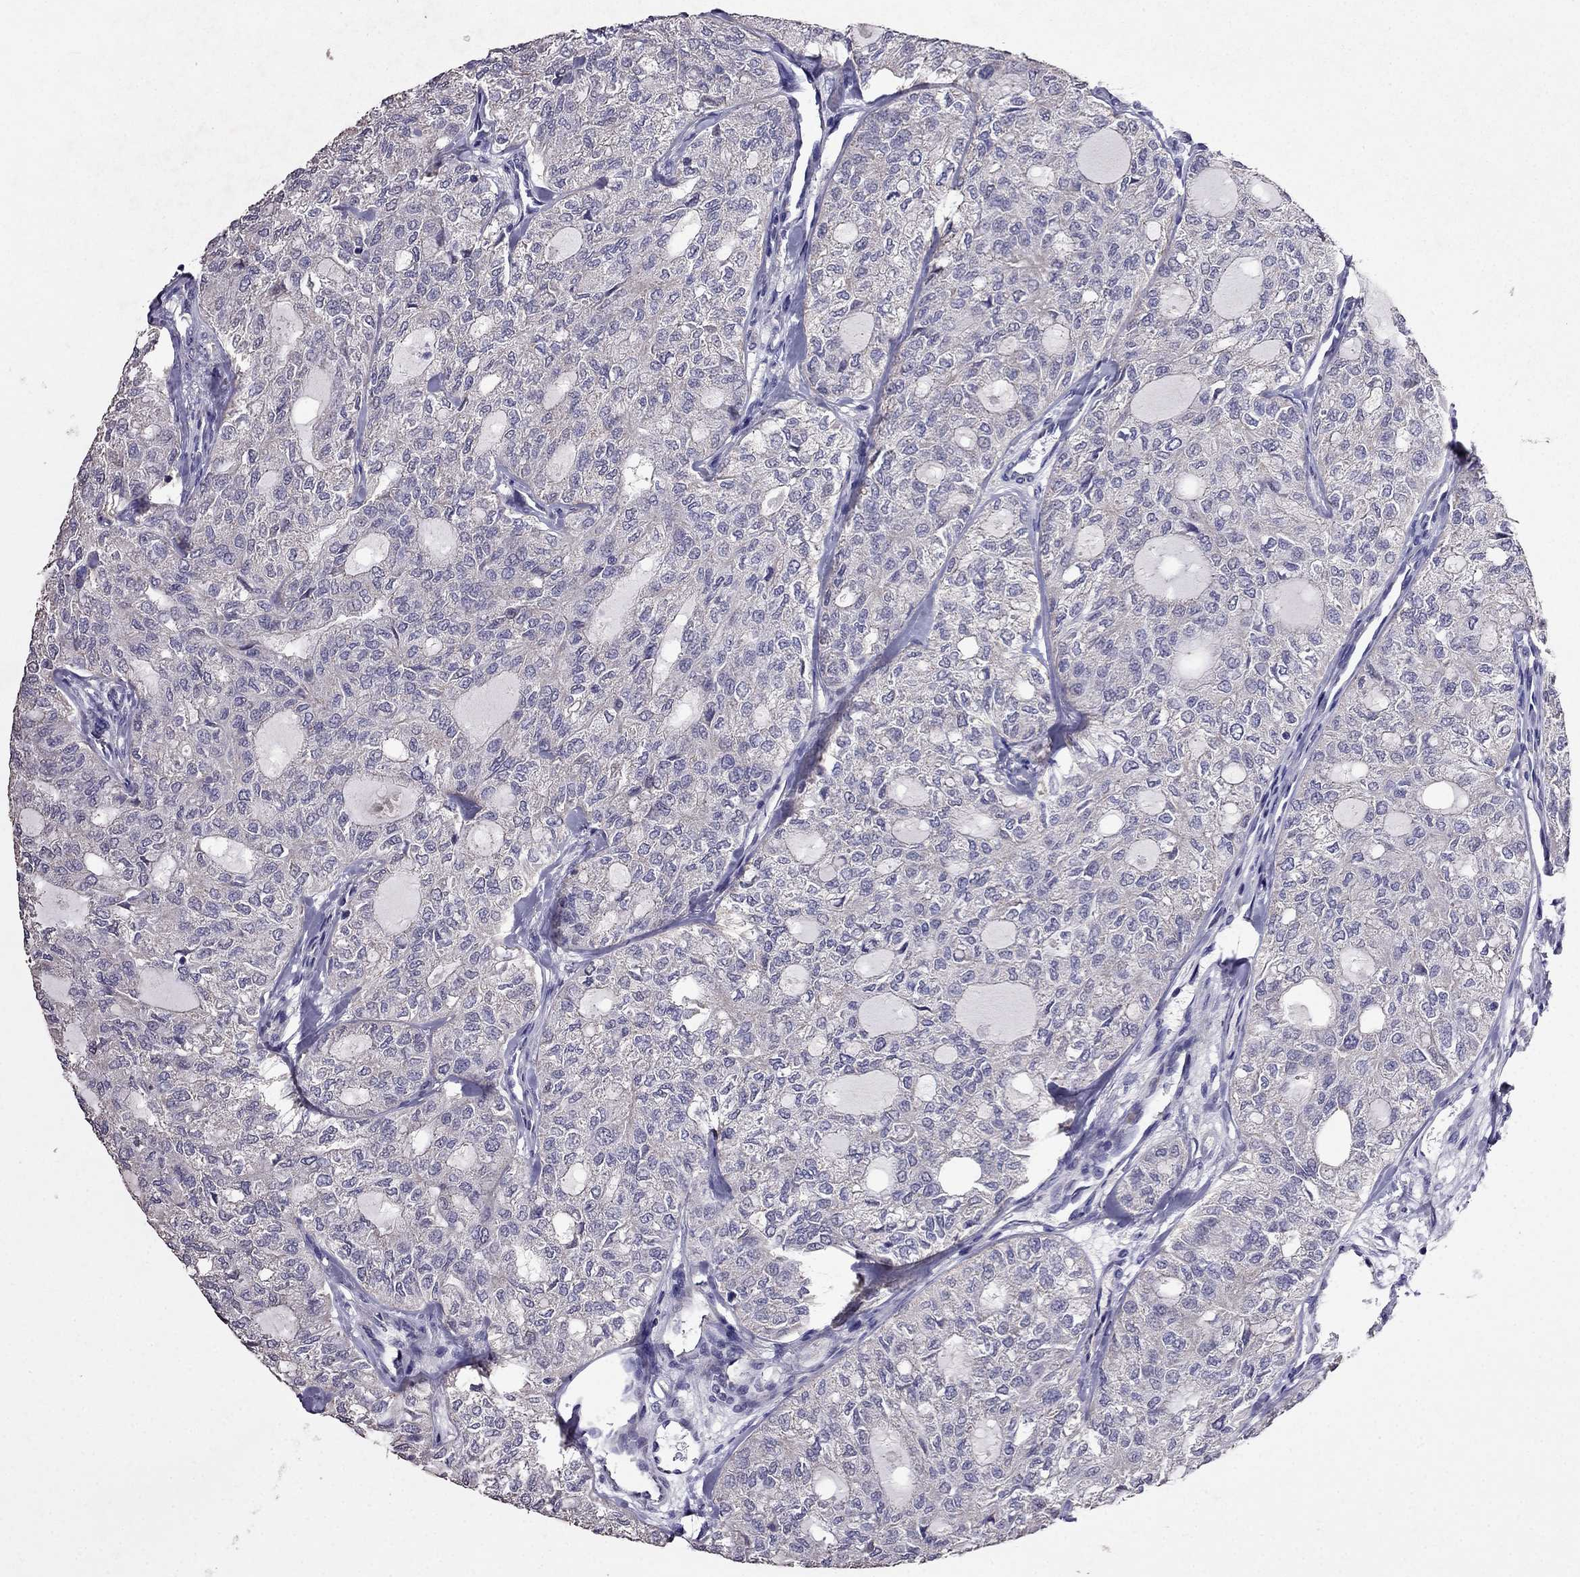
{"staining": {"intensity": "negative", "quantity": "none", "location": "none"}, "tissue": "thyroid cancer", "cell_type": "Tumor cells", "image_type": "cancer", "snomed": [{"axis": "morphology", "description": "Follicular adenoma carcinoma, NOS"}, {"axis": "topography", "description": "Thyroid gland"}], "caption": "Immunohistochemistry (IHC) micrograph of thyroid follicular adenoma carcinoma stained for a protein (brown), which shows no positivity in tumor cells. (DAB IHC, high magnification).", "gene": "AK5", "patient": {"sex": "male", "age": 75}}